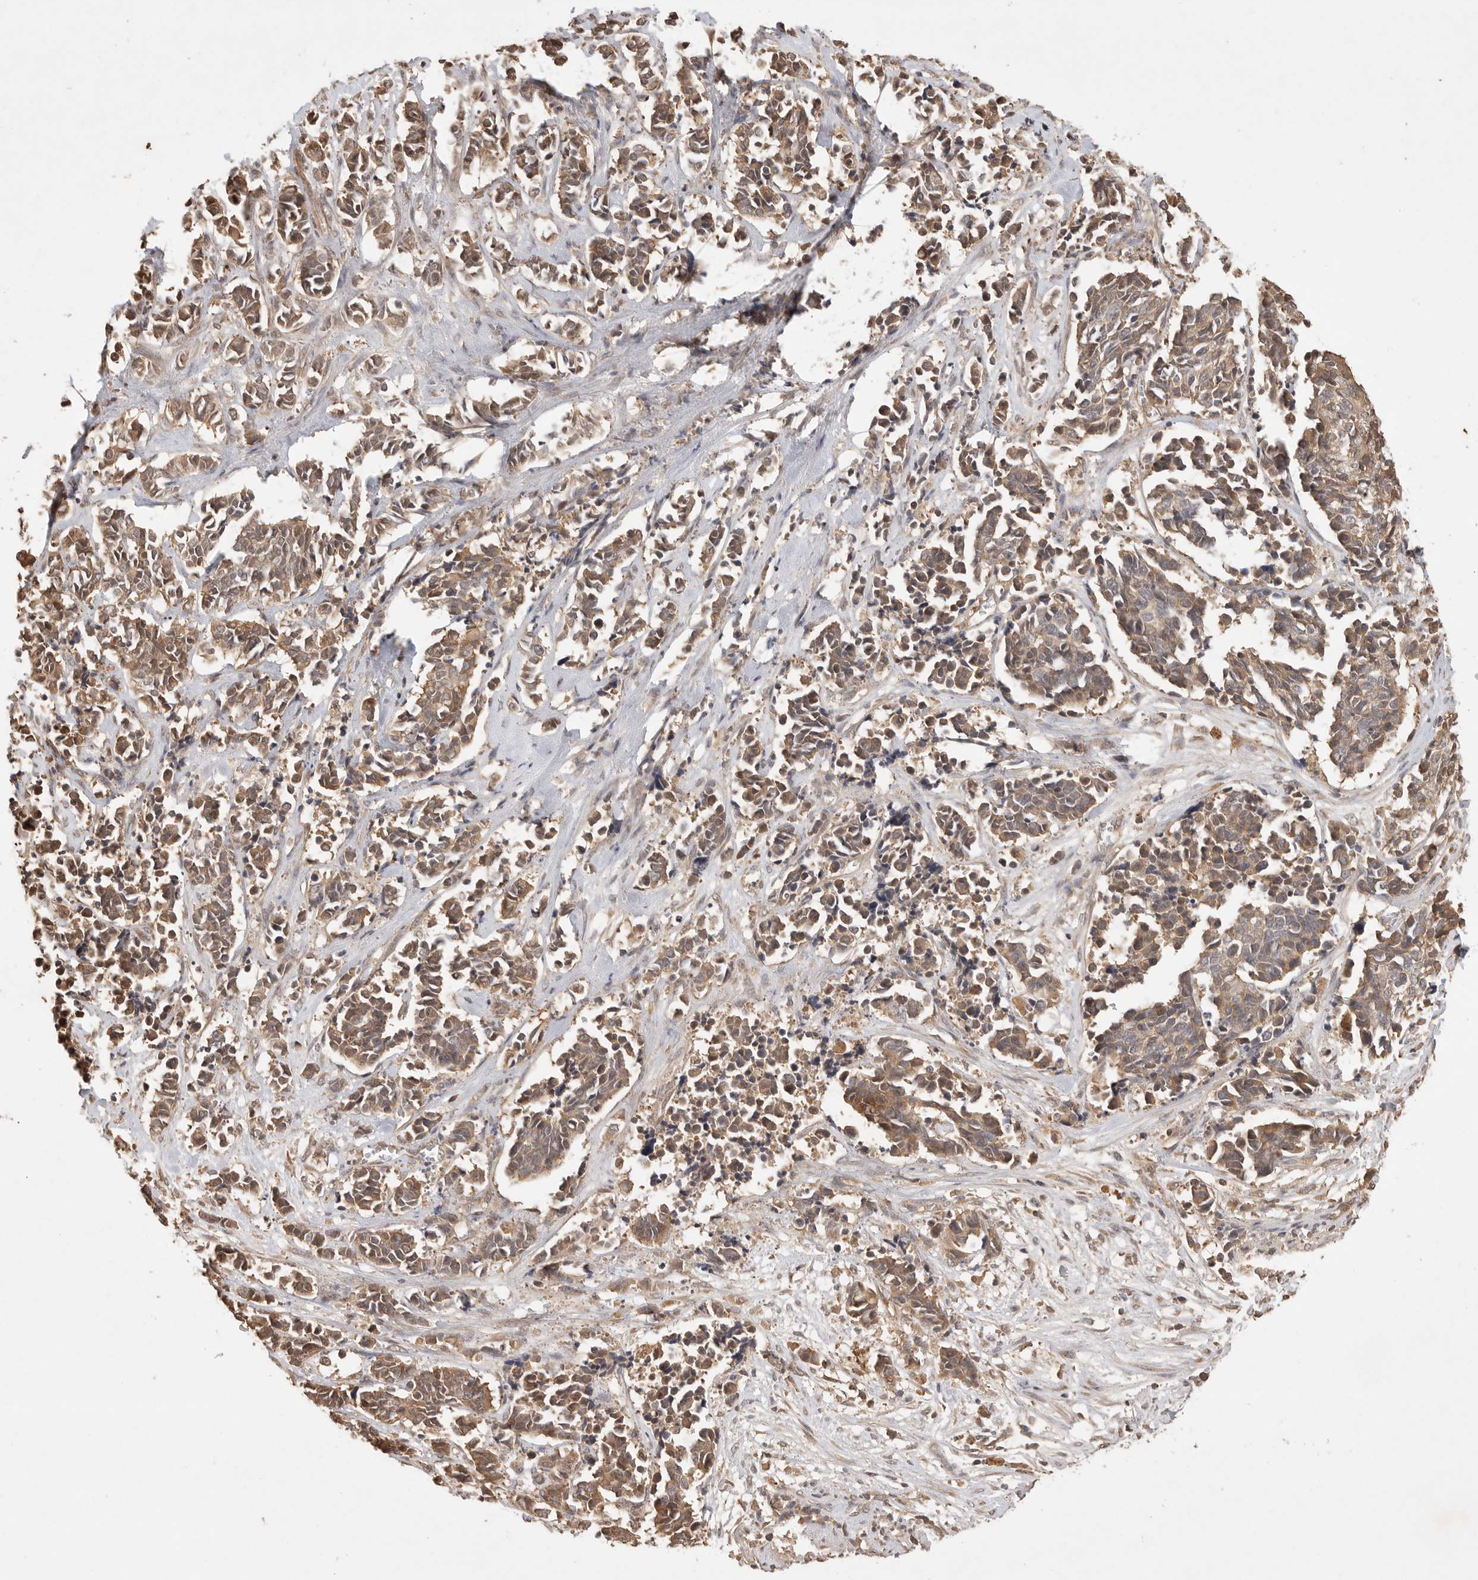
{"staining": {"intensity": "moderate", "quantity": ">75%", "location": "cytoplasmic/membranous"}, "tissue": "cervical cancer", "cell_type": "Tumor cells", "image_type": "cancer", "snomed": [{"axis": "morphology", "description": "Normal tissue, NOS"}, {"axis": "morphology", "description": "Squamous cell carcinoma, NOS"}, {"axis": "topography", "description": "Cervix"}], "caption": "Brown immunohistochemical staining in human cervical cancer shows moderate cytoplasmic/membranous expression in approximately >75% of tumor cells.", "gene": "PRMT3", "patient": {"sex": "female", "age": 35}}